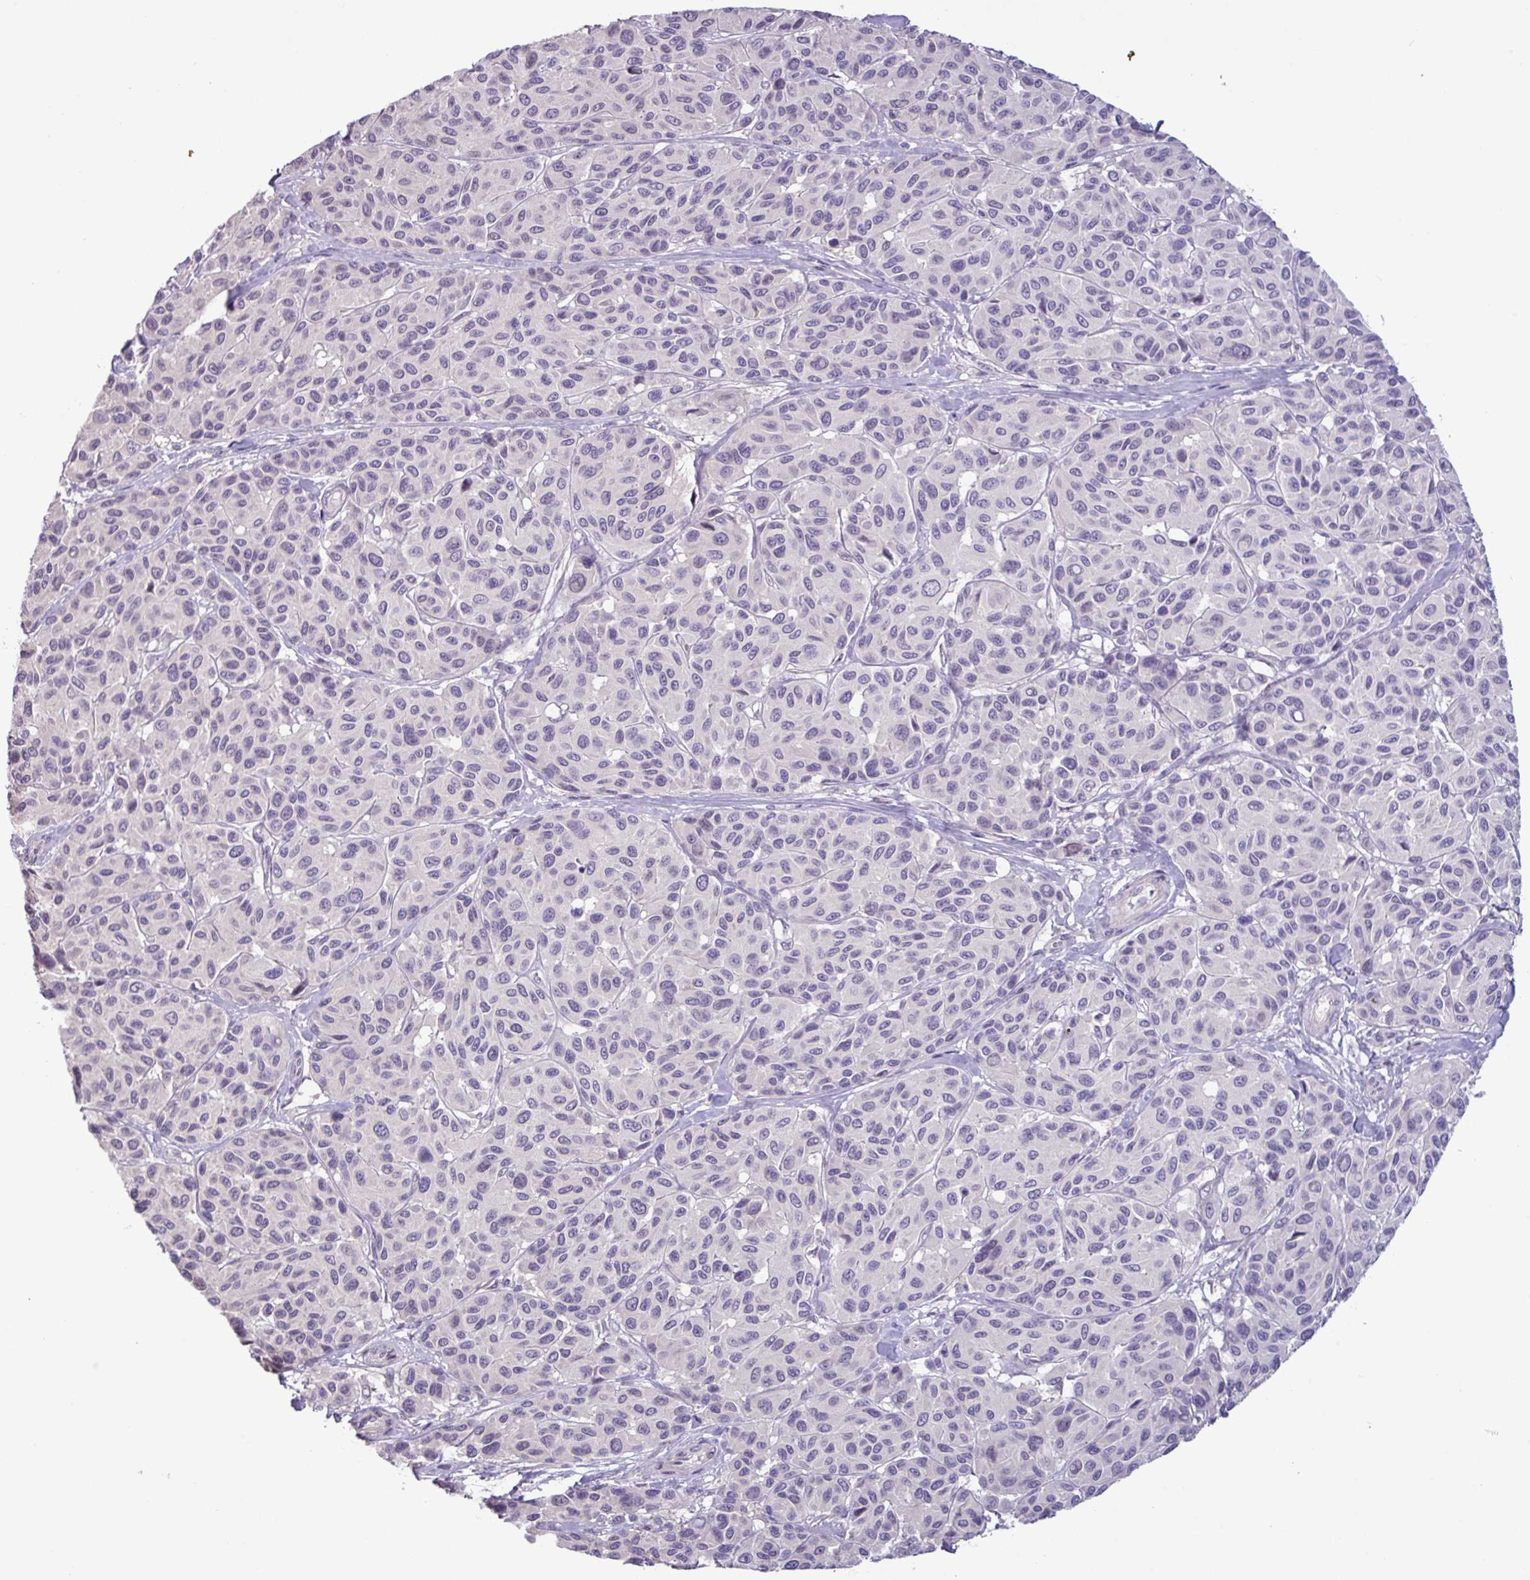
{"staining": {"intensity": "negative", "quantity": "none", "location": "none"}, "tissue": "melanoma", "cell_type": "Tumor cells", "image_type": "cancer", "snomed": [{"axis": "morphology", "description": "Malignant melanoma, NOS"}, {"axis": "topography", "description": "Skin"}], "caption": "Immunohistochemistry histopathology image of neoplastic tissue: melanoma stained with DAB shows no significant protein staining in tumor cells.", "gene": "PNLDC1", "patient": {"sex": "female", "age": 66}}